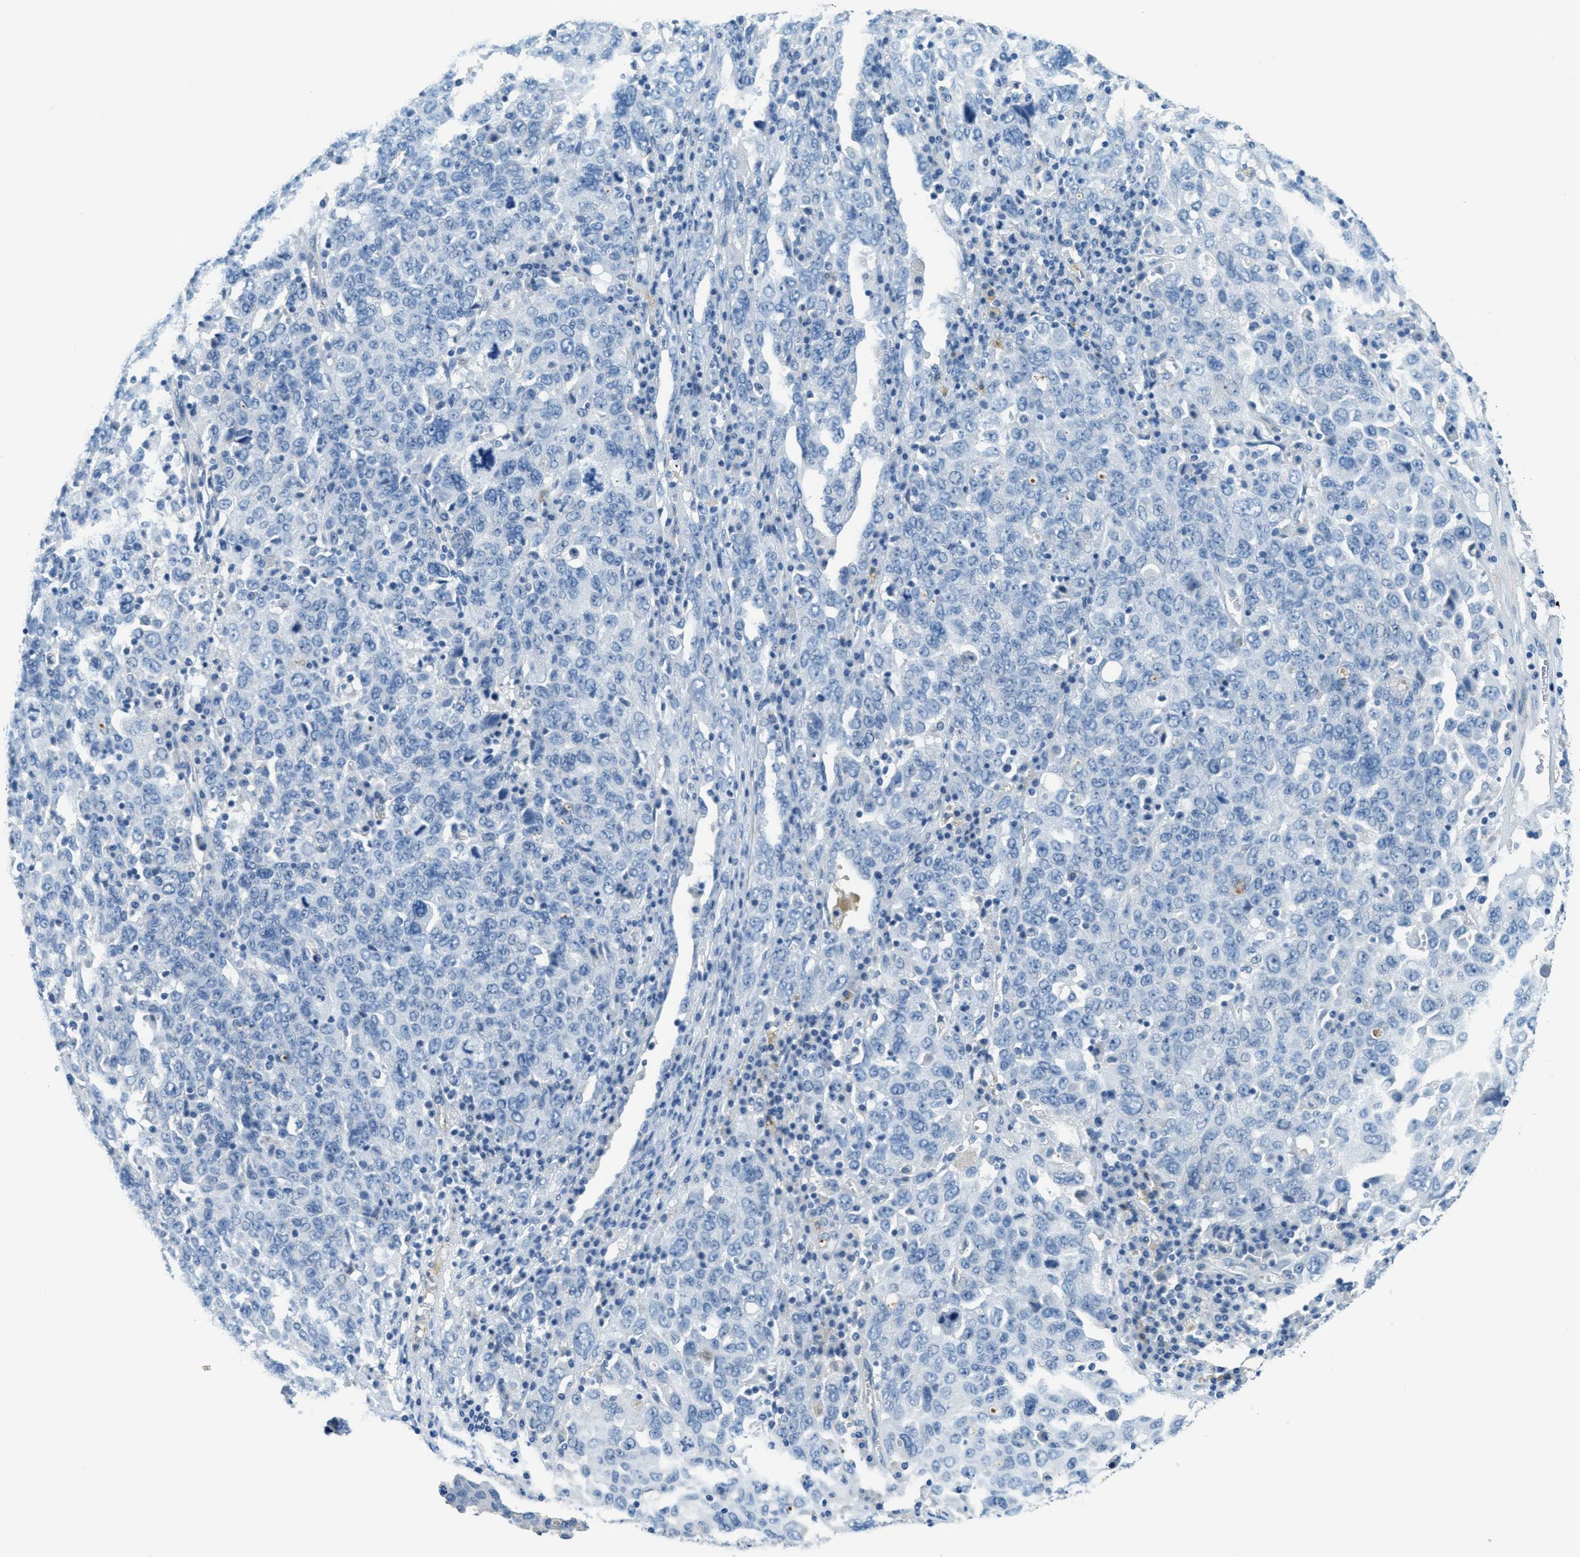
{"staining": {"intensity": "negative", "quantity": "none", "location": "none"}, "tissue": "ovarian cancer", "cell_type": "Tumor cells", "image_type": "cancer", "snomed": [{"axis": "morphology", "description": "Carcinoma, endometroid"}, {"axis": "topography", "description": "Ovary"}], "caption": "Tumor cells are negative for protein expression in human ovarian endometroid carcinoma.", "gene": "A2M", "patient": {"sex": "female", "age": 62}}